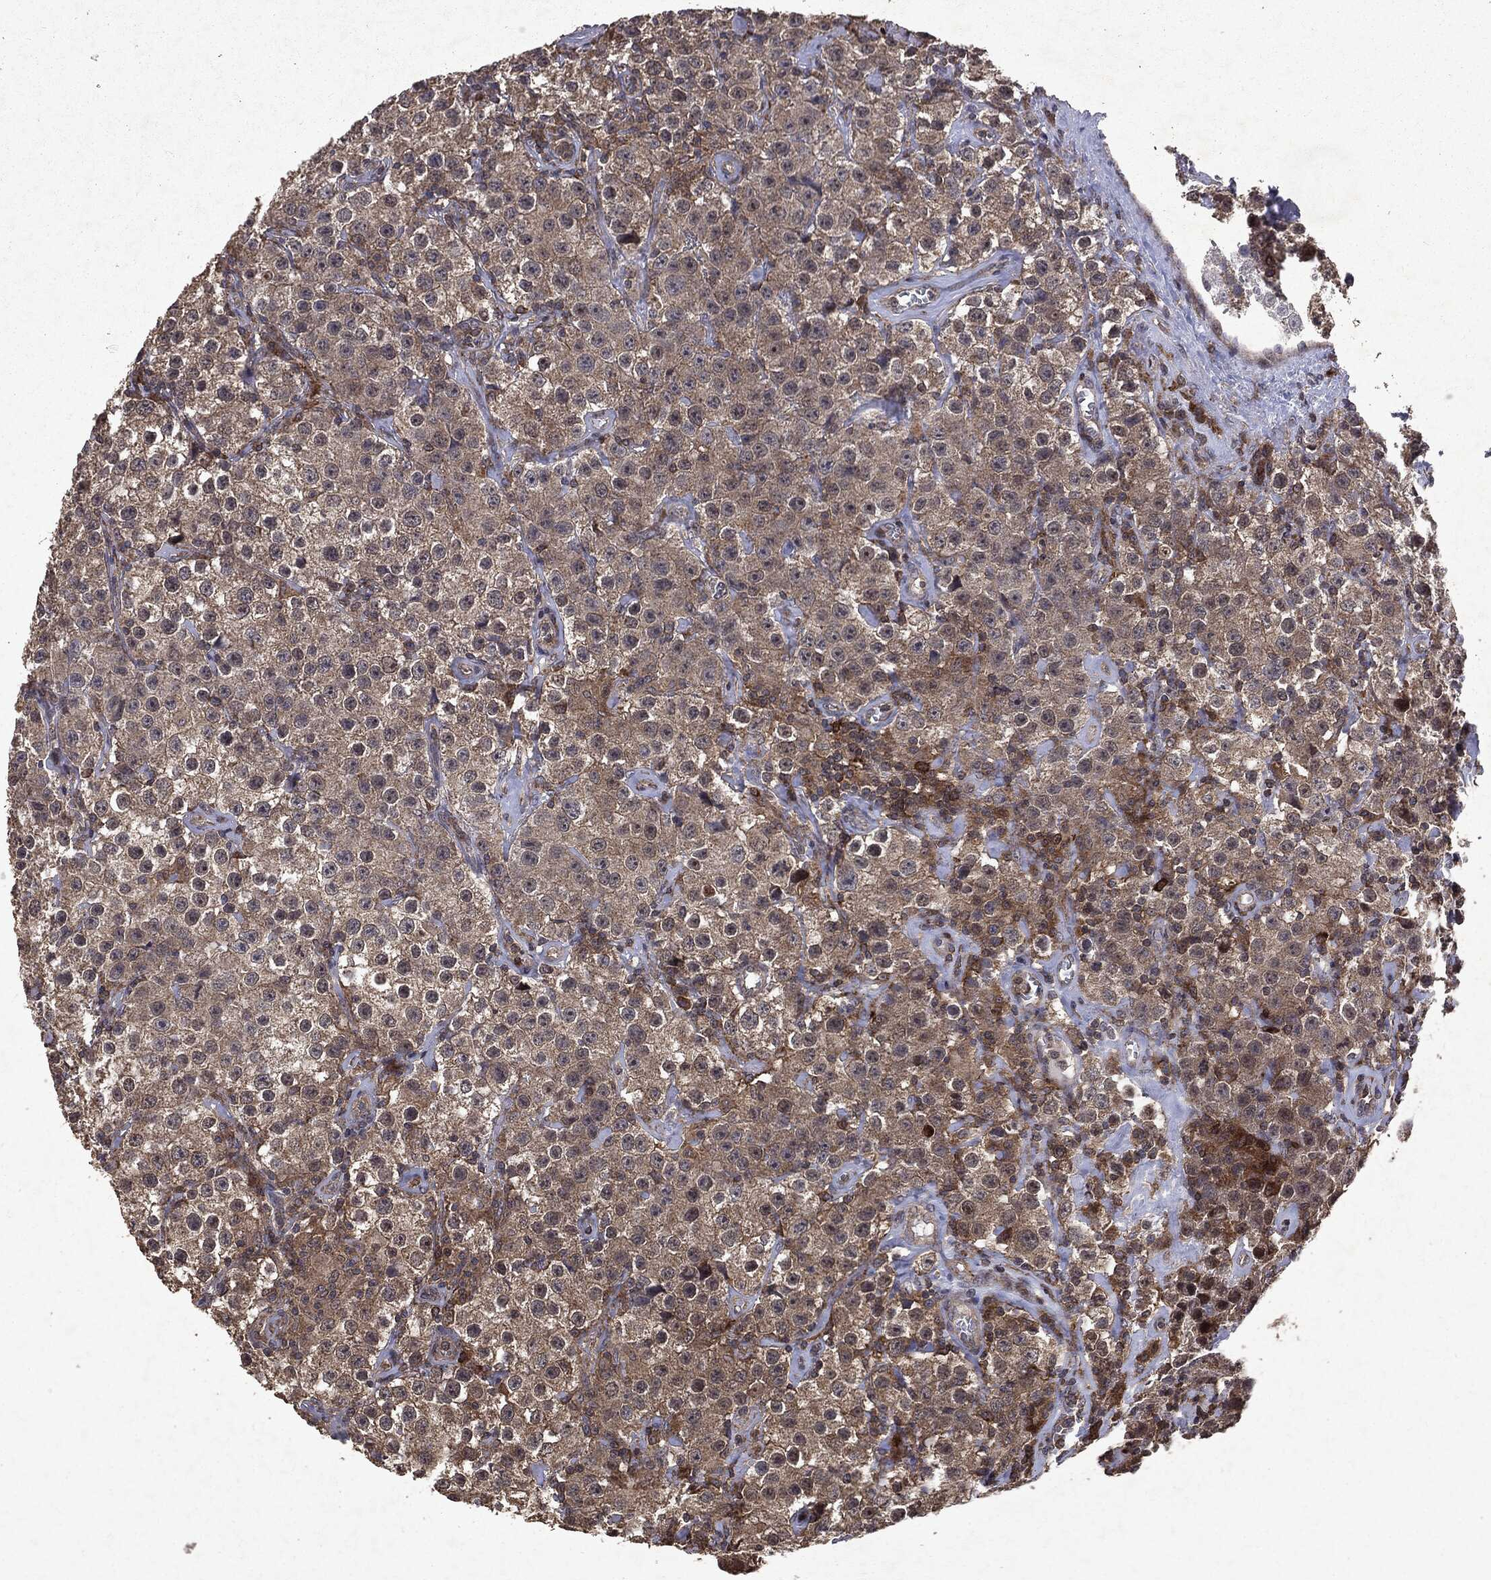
{"staining": {"intensity": "weak", "quantity": ">75%", "location": "cytoplasmic/membranous"}, "tissue": "testis cancer", "cell_type": "Tumor cells", "image_type": "cancer", "snomed": [{"axis": "morphology", "description": "Seminoma, NOS"}, {"axis": "topography", "description": "Testis"}], "caption": "This histopathology image shows immunohistochemistry (IHC) staining of testis seminoma, with low weak cytoplasmic/membranous positivity in approximately >75% of tumor cells.", "gene": "PTEN", "patient": {"sex": "male", "age": 52}}